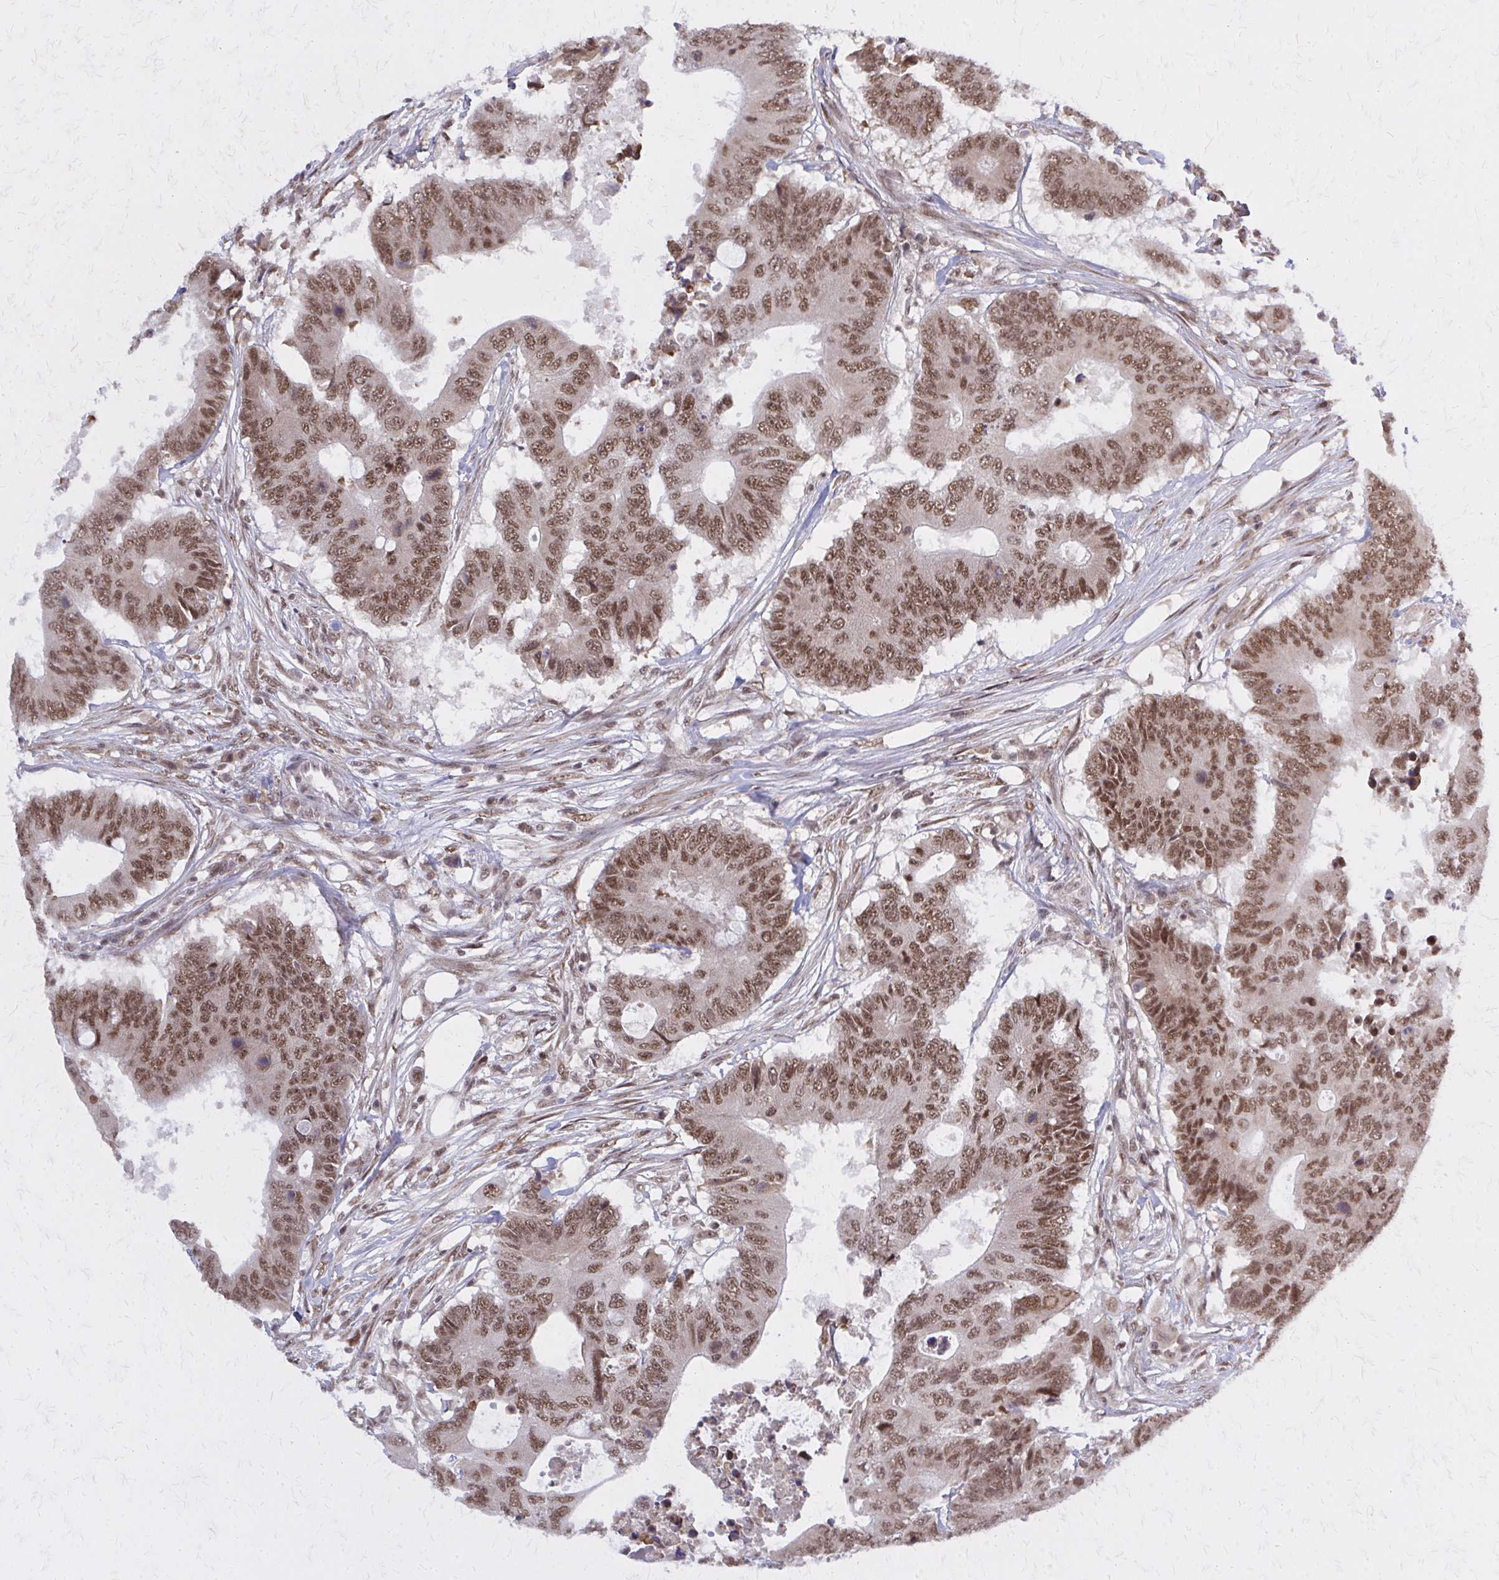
{"staining": {"intensity": "moderate", "quantity": ">75%", "location": "nuclear"}, "tissue": "colorectal cancer", "cell_type": "Tumor cells", "image_type": "cancer", "snomed": [{"axis": "morphology", "description": "Adenocarcinoma, NOS"}, {"axis": "topography", "description": "Colon"}], "caption": "Protein expression analysis of human colorectal adenocarcinoma reveals moderate nuclear staining in about >75% of tumor cells.", "gene": "HDAC3", "patient": {"sex": "male", "age": 71}}